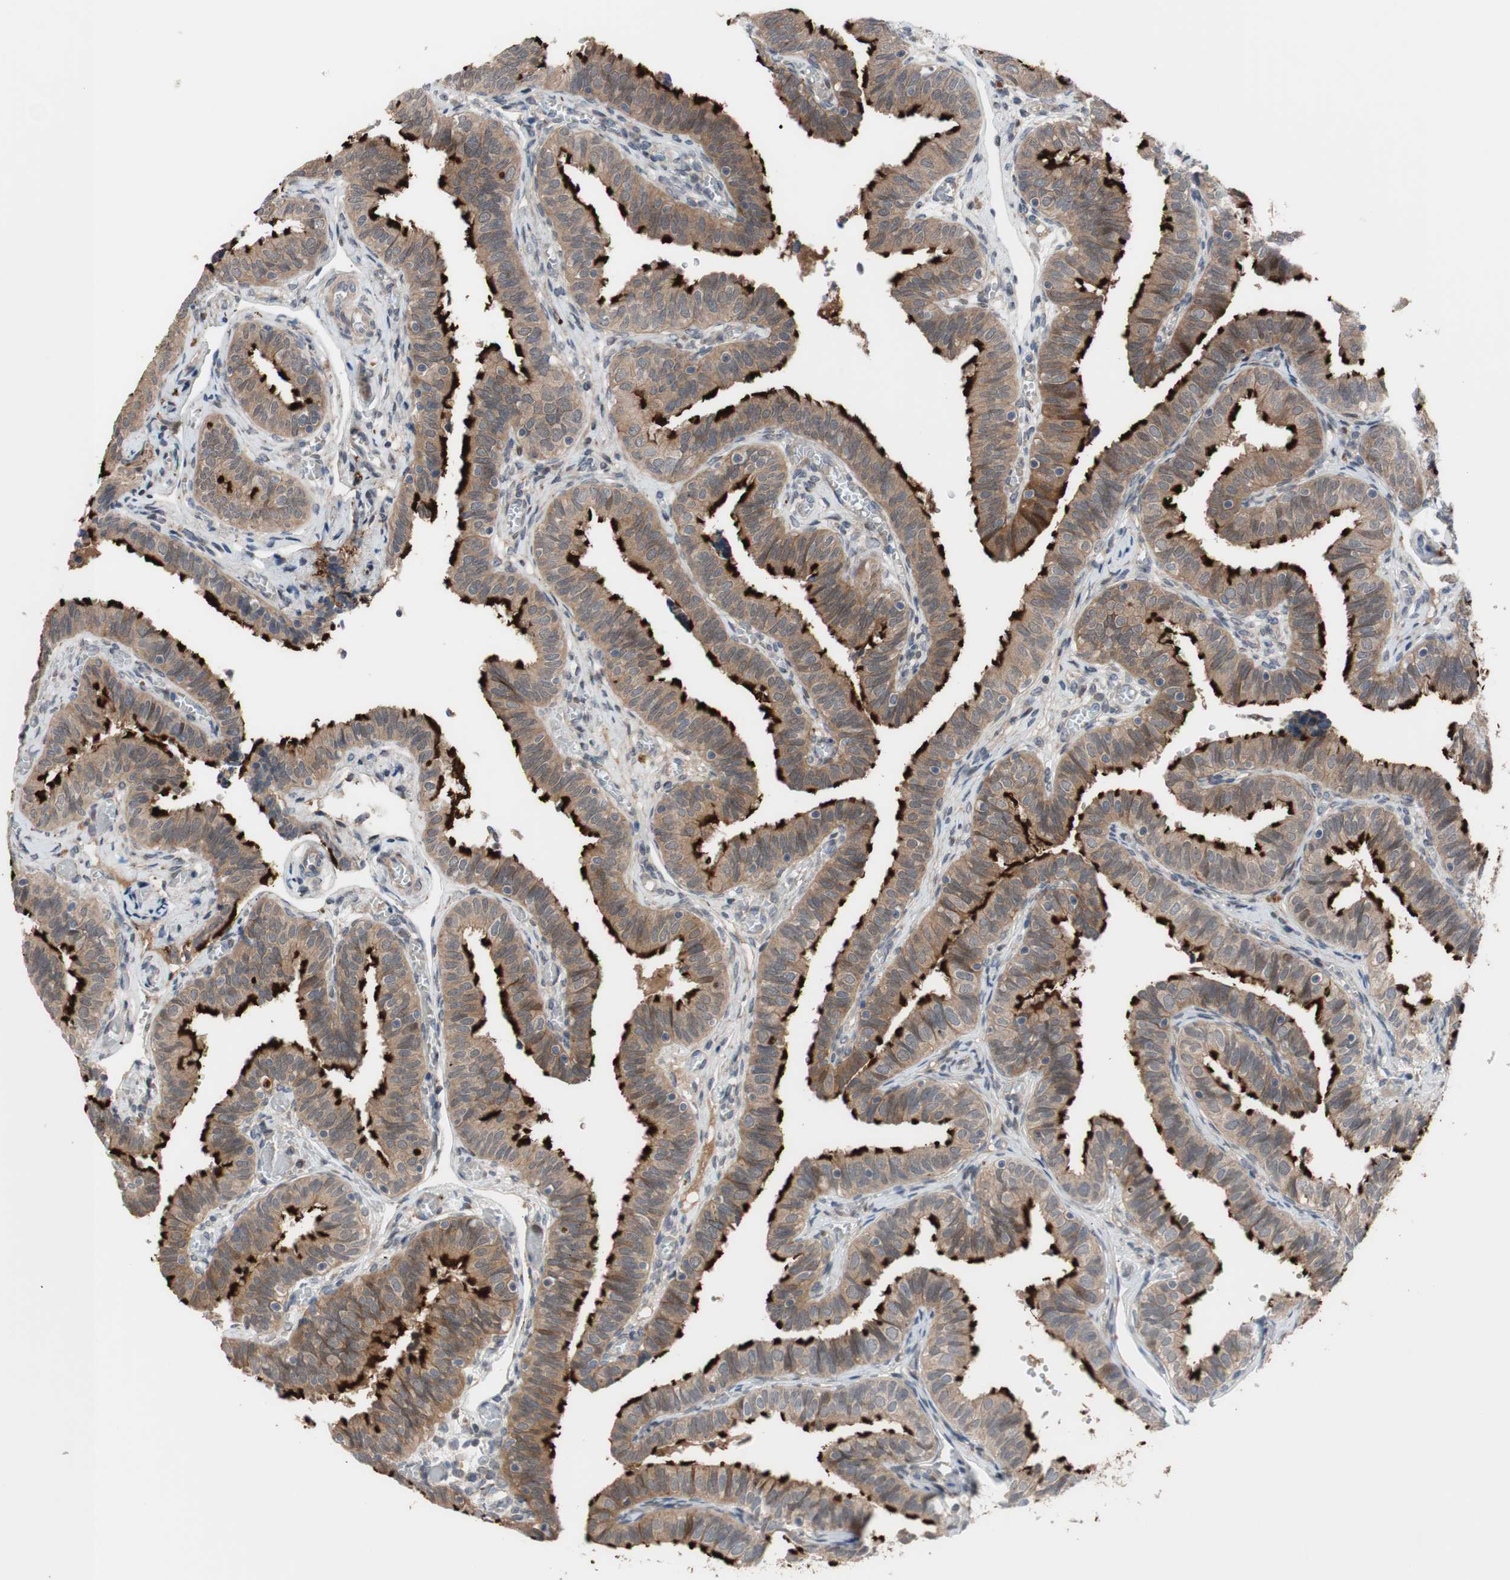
{"staining": {"intensity": "moderate", "quantity": ">75%", "location": "cytoplasmic/membranous"}, "tissue": "fallopian tube", "cell_type": "Glandular cells", "image_type": "normal", "snomed": [{"axis": "morphology", "description": "Normal tissue, NOS"}, {"axis": "topography", "description": "Fallopian tube"}], "caption": "This micrograph reveals IHC staining of normal human fallopian tube, with medium moderate cytoplasmic/membranous staining in about >75% of glandular cells.", "gene": "OAZ1", "patient": {"sex": "female", "age": 46}}